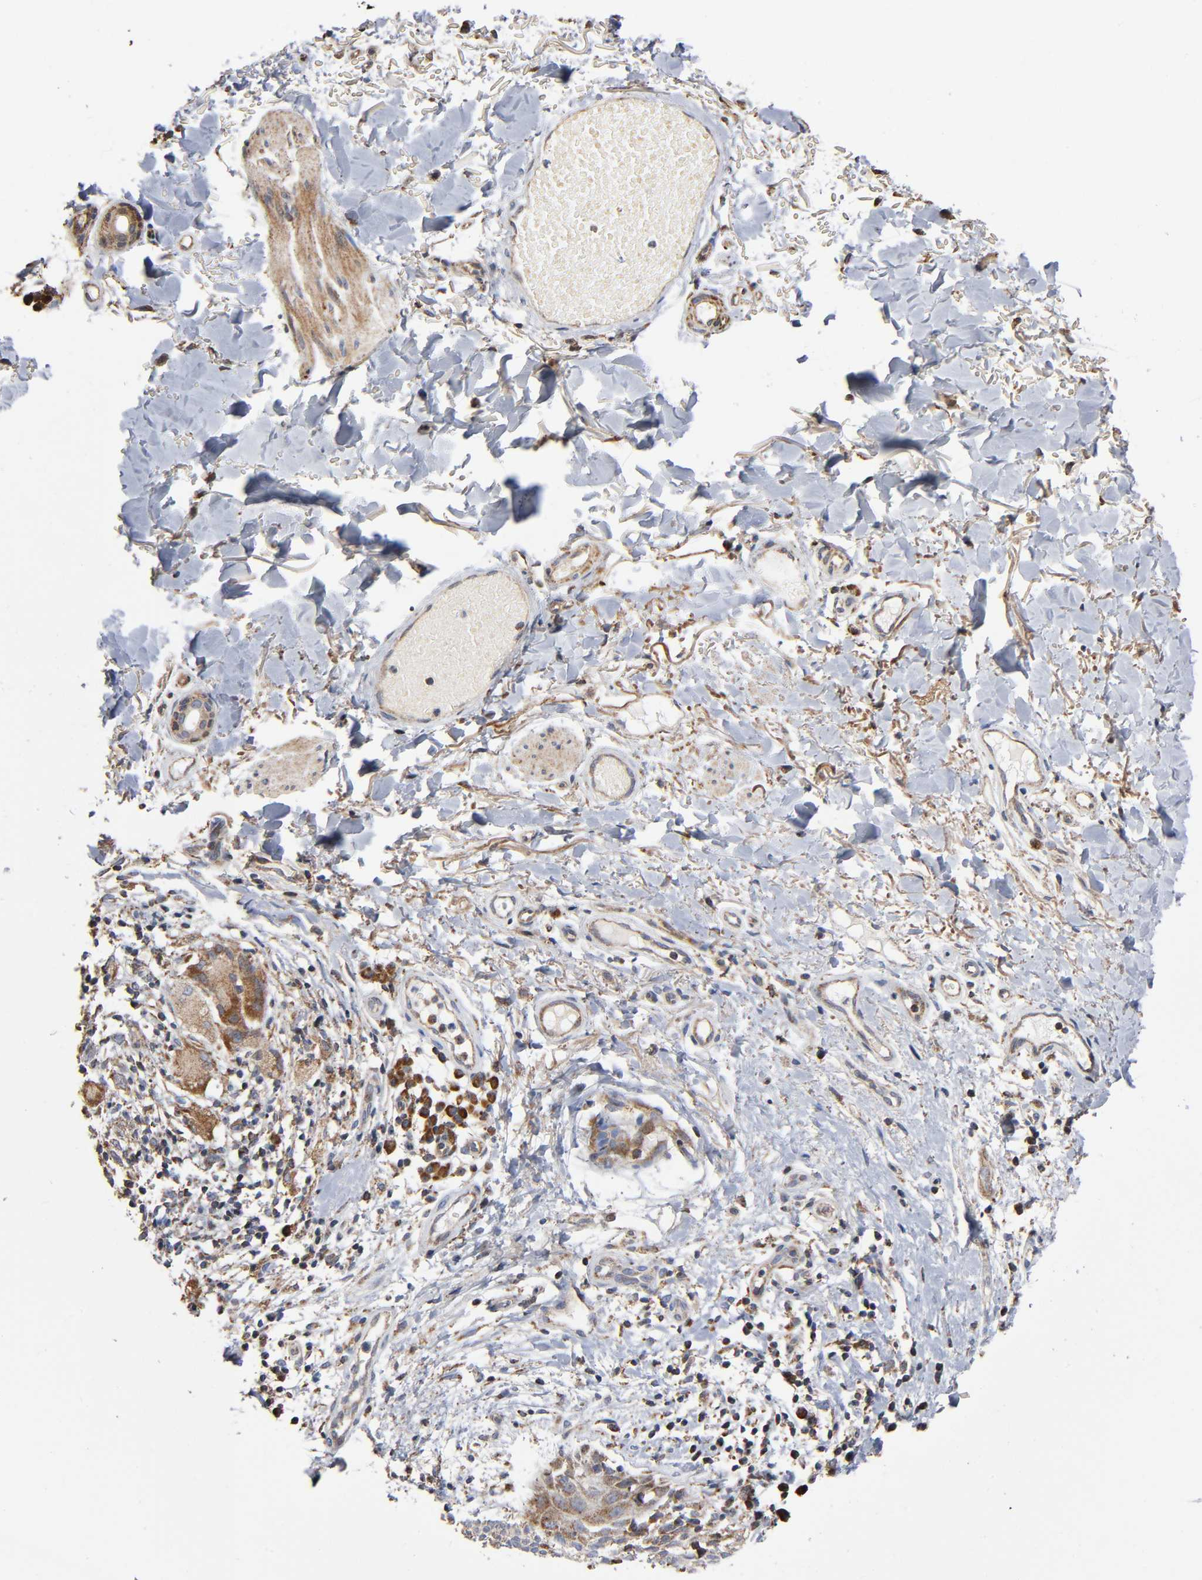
{"staining": {"intensity": "moderate", "quantity": "25%-75%", "location": "cytoplasmic/membranous"}, "tissue": "skin cancer", "cell_type": "Tumor cells", "image_type": "cancer", "snomed": [{"axis": "morphology", "description": "Fibrosis, NOS"}, {"axis": "morphology", "description": "Basal cell carcinoma"}, {"axis": "topography", "description": "Skin"}], "caption": "The histopathology image reveals a brown stain indicating the presence of a protein in the cytoplasmic/membranous of tumor cells in skin cancer.", "gene": "MAP3K1", "patient": {"sex": "male", "age": 76}}